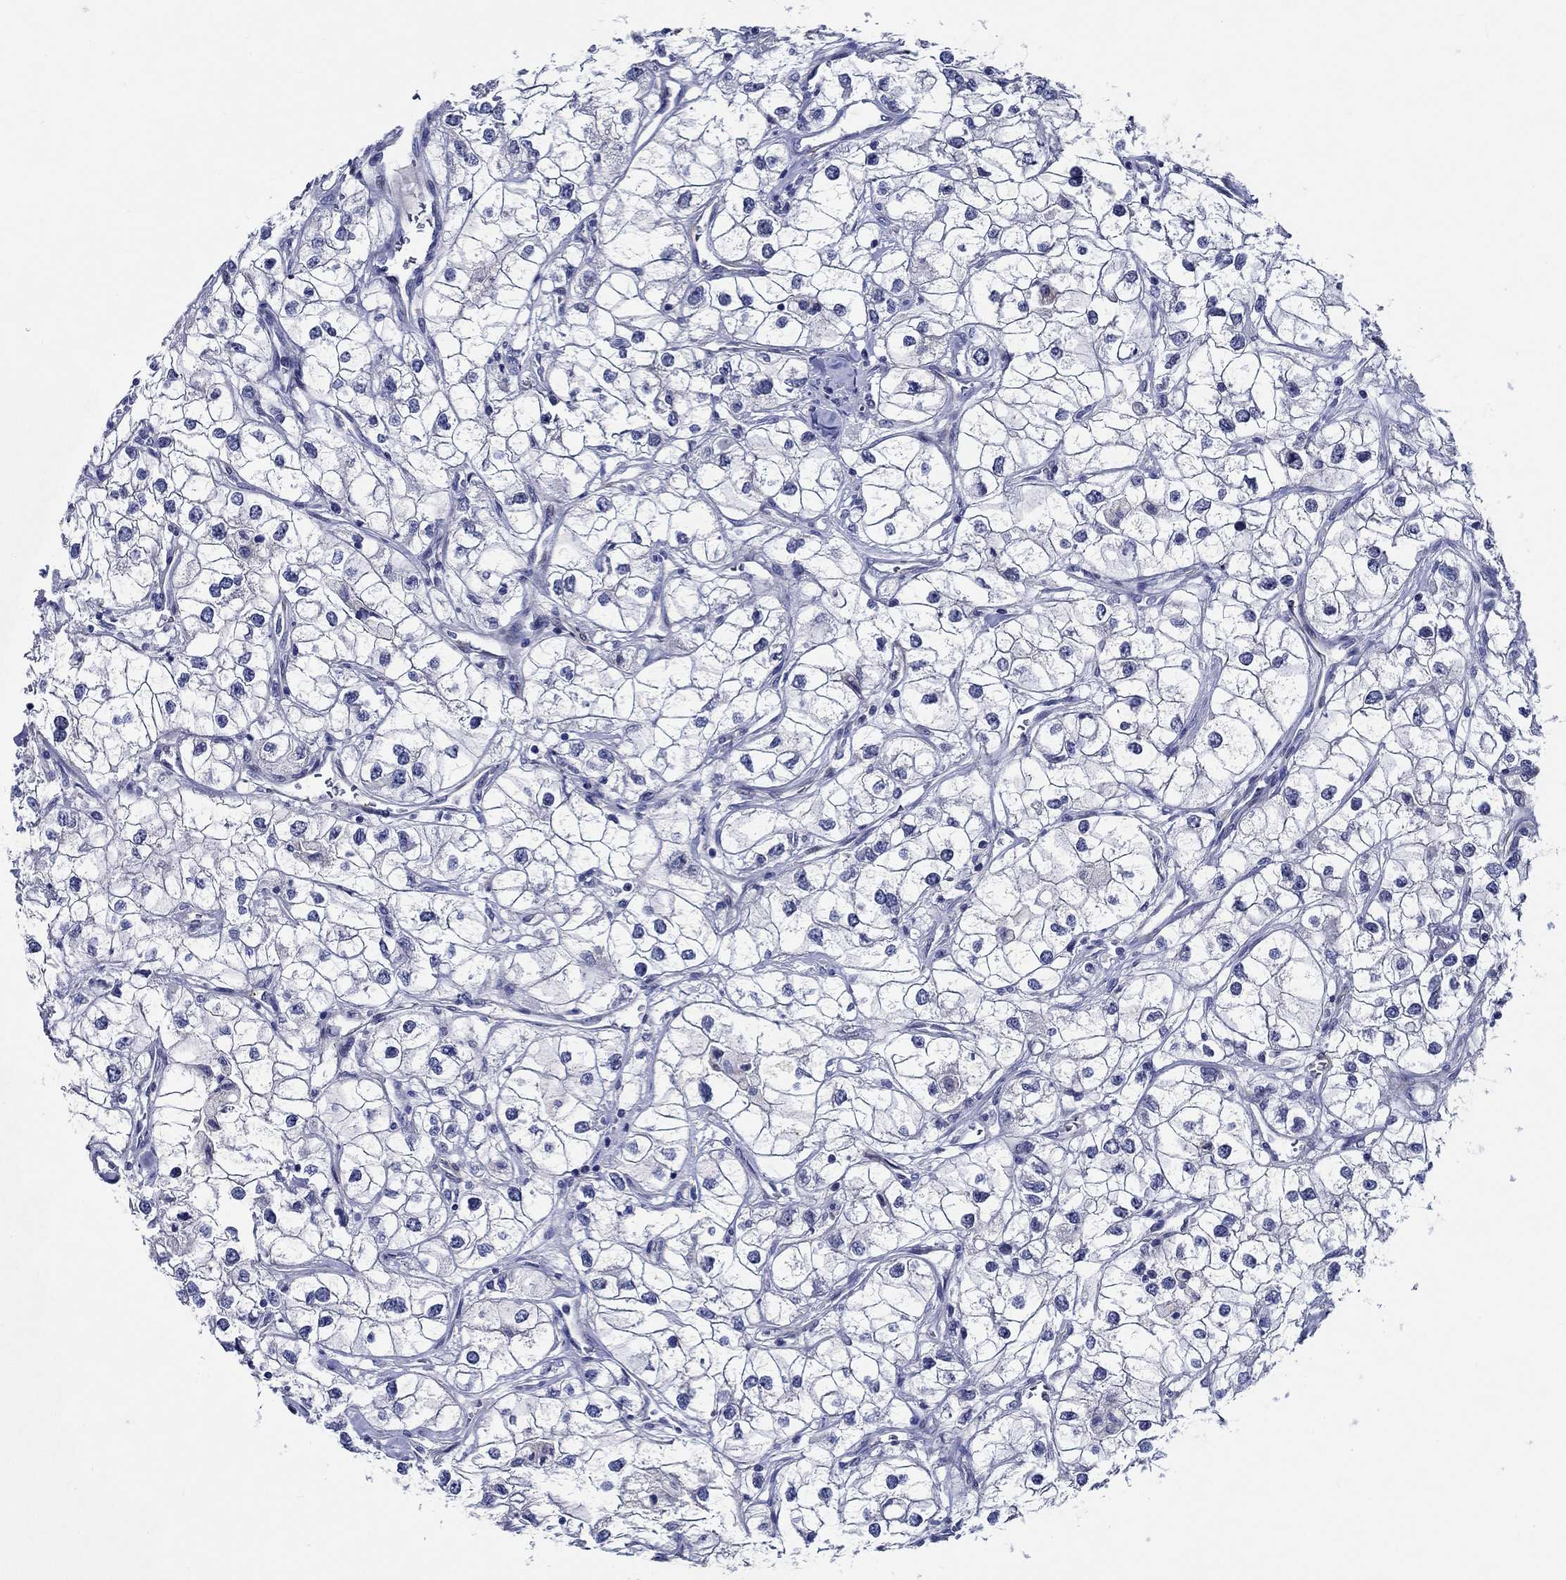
{"staining": {"intensity": "negative", "quantity": "none", "location": "none"}, "tissue": "renal cancer", "cell_type": "Tumor cells", "image_type": "cancer", "snomed": [{"axis": "morphology", "description": "Adenocarcinoma, NOS"}, {"axis": "topography", "description": "Kidney"}], "caption": "Renal cancer (adenocarcinoma) was stained to show a protein in brown. There is no significant staining in tumor cells. Brightfield microscopy of immunohistochemistry stained with DAB (3,3'-diaminobenzidine) (brown) and hematoxylin (blue), captured at high magnification.", "gene": "MC2R", "patient": {"sex": "male", "age": 59}}